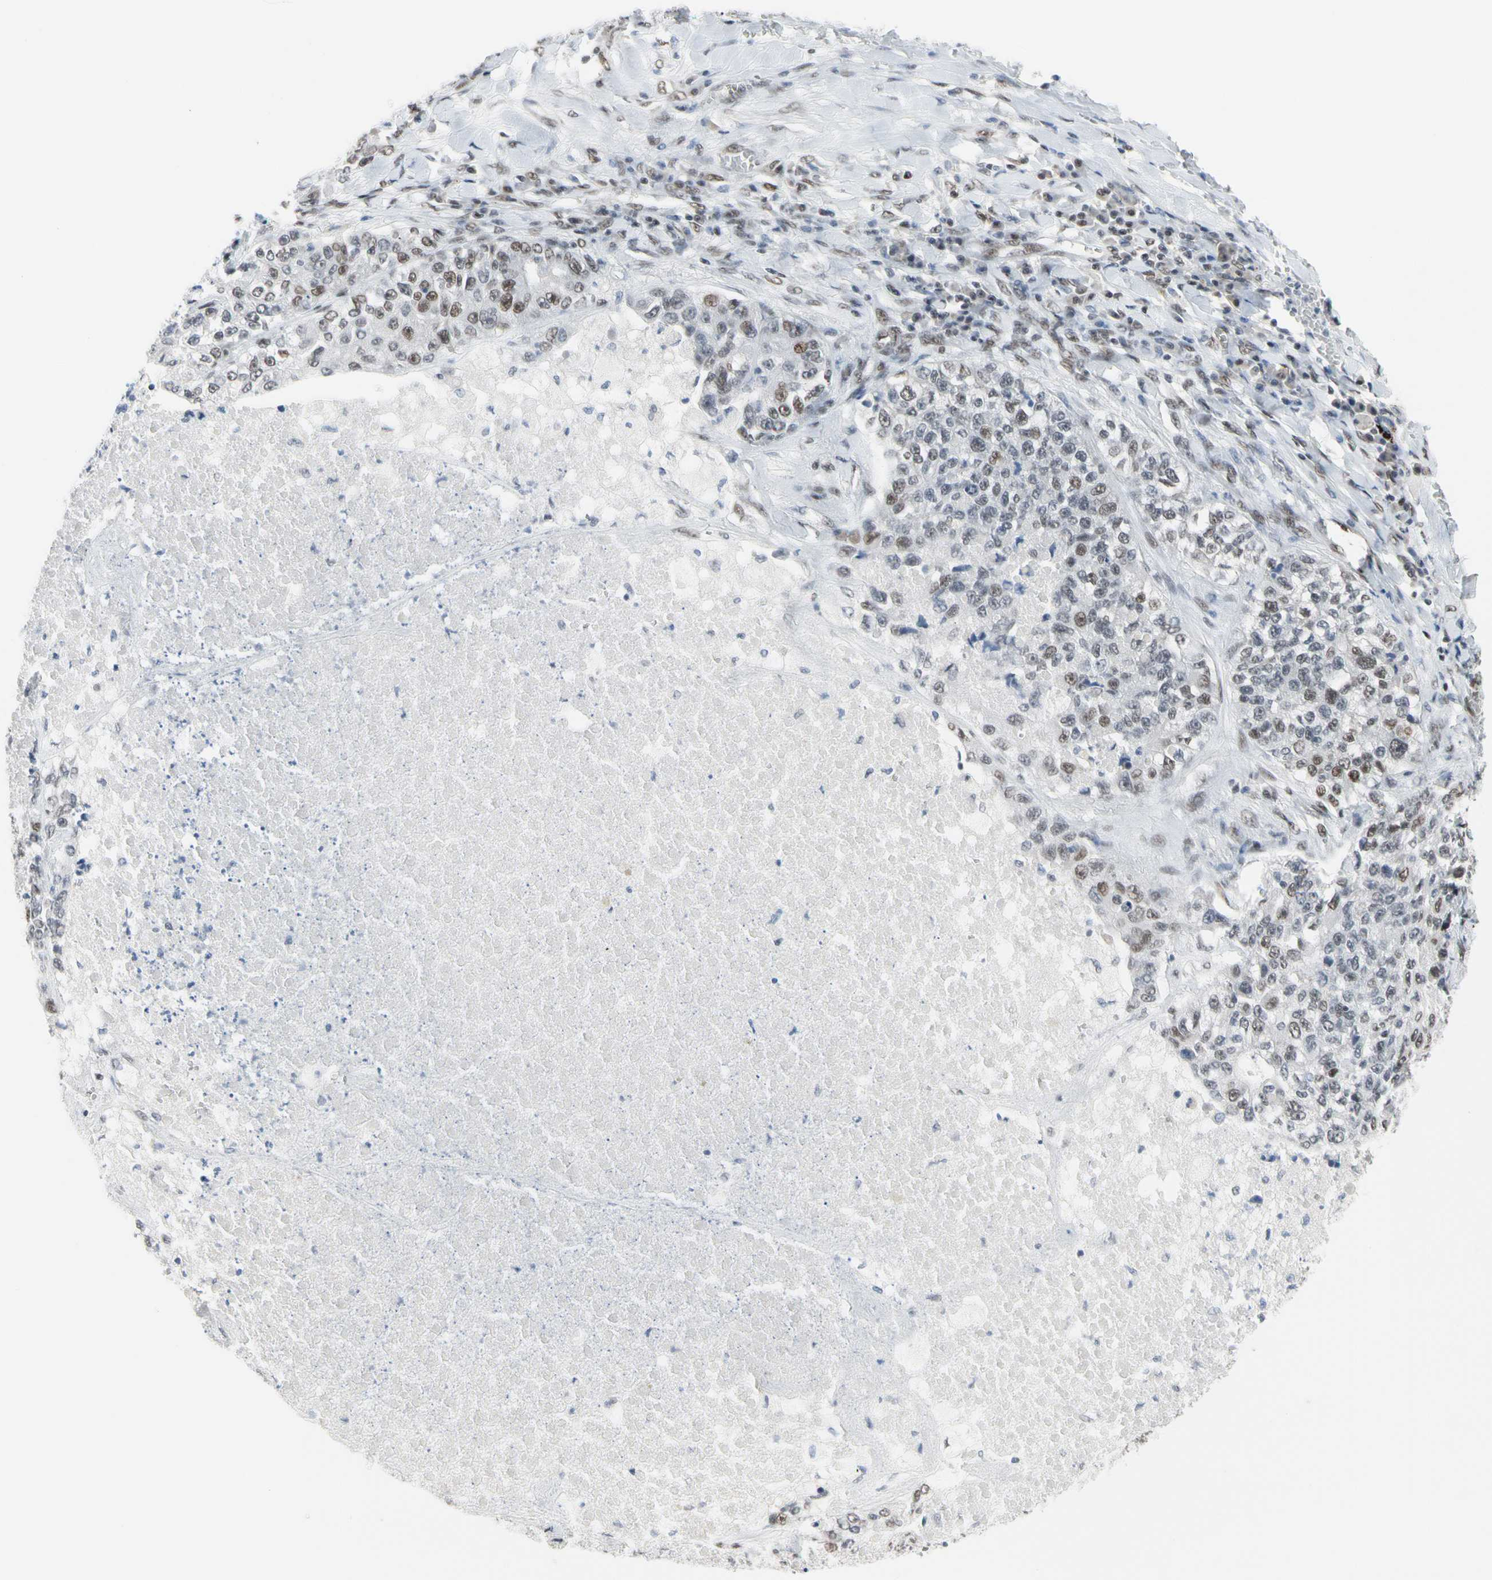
{"staining": {"intensity": "moderate", "quantity": "<25%", "location": "nuclear"}, "tissue": "lung cancer", "cell_type": "Tumor cells", "image_type": "cancer", "snomed": [{"axis": "morphology", "description": "Adenocarcinoma, NOS"}, {"axis": "topography", "description": "Lung"}], "caption": "This image displays adenocarcinoma (lung) stained with immunohistochemistry to label a protein in brown. The nuclear of tumor cells show moderate positivity for the protein. Nuclei are counter-stained blue.", "gene": "FAM98B", "patient": {"sex": "male", "age": 49}}